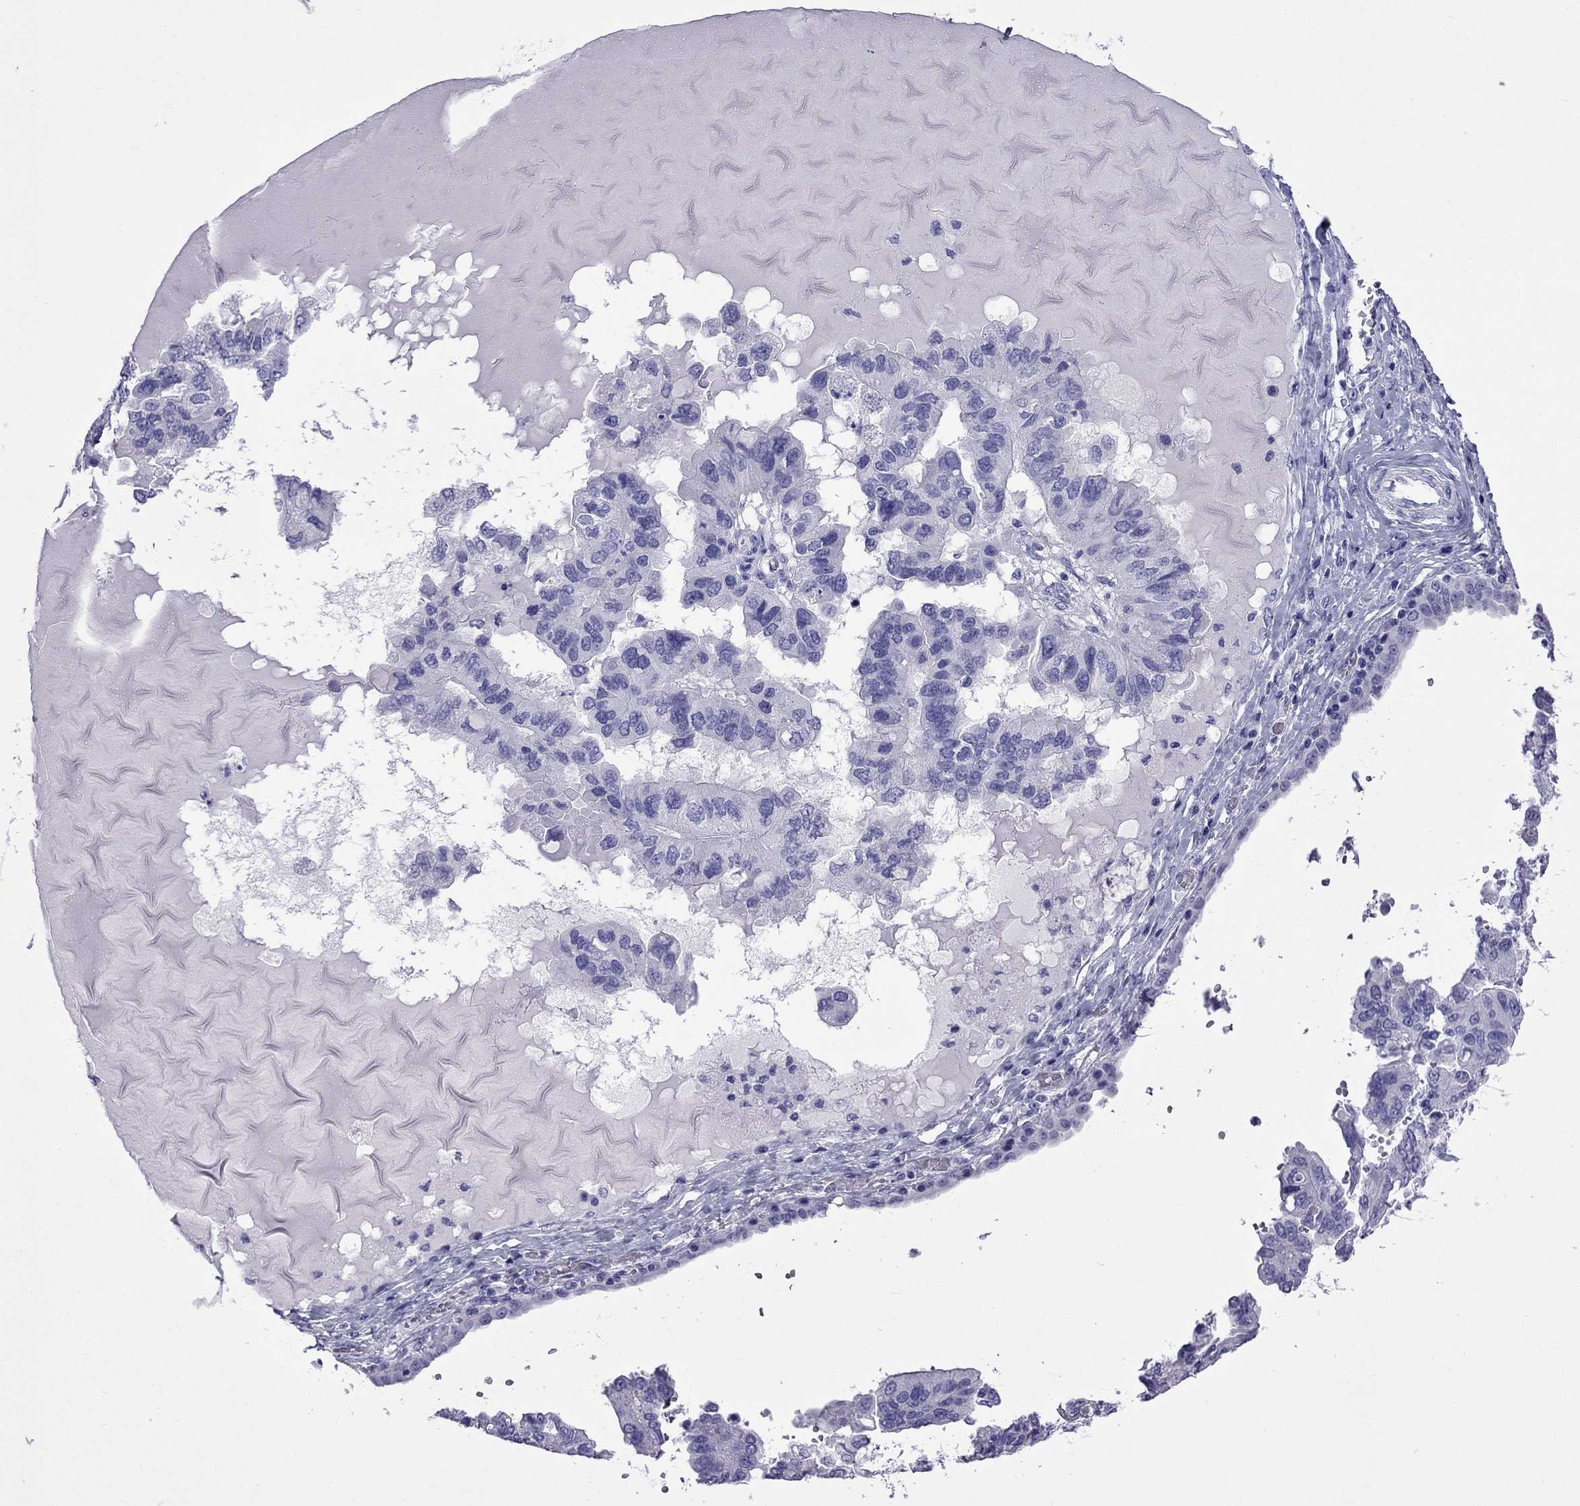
{"staining": {"intensity": "negative", "quantity": "none", "location": "none"}, "tissue": "ovarian cancer", "cell_type": "Tumor cells", "image_type": "cancer", "snomed": [{"axis": "morphology", "description": "Cystadenocarcinoma, serous, NOS"}, {"axis": "topography", "description": "Ovary"}], "caption": "A histopathology image of ovarian cancer (serous cystadenocarcinoma) stained for a protein demonstrates no brown staining in tumor cells.", "gene": "ARR3", "patient": {"sex": "female", "age": 79}}